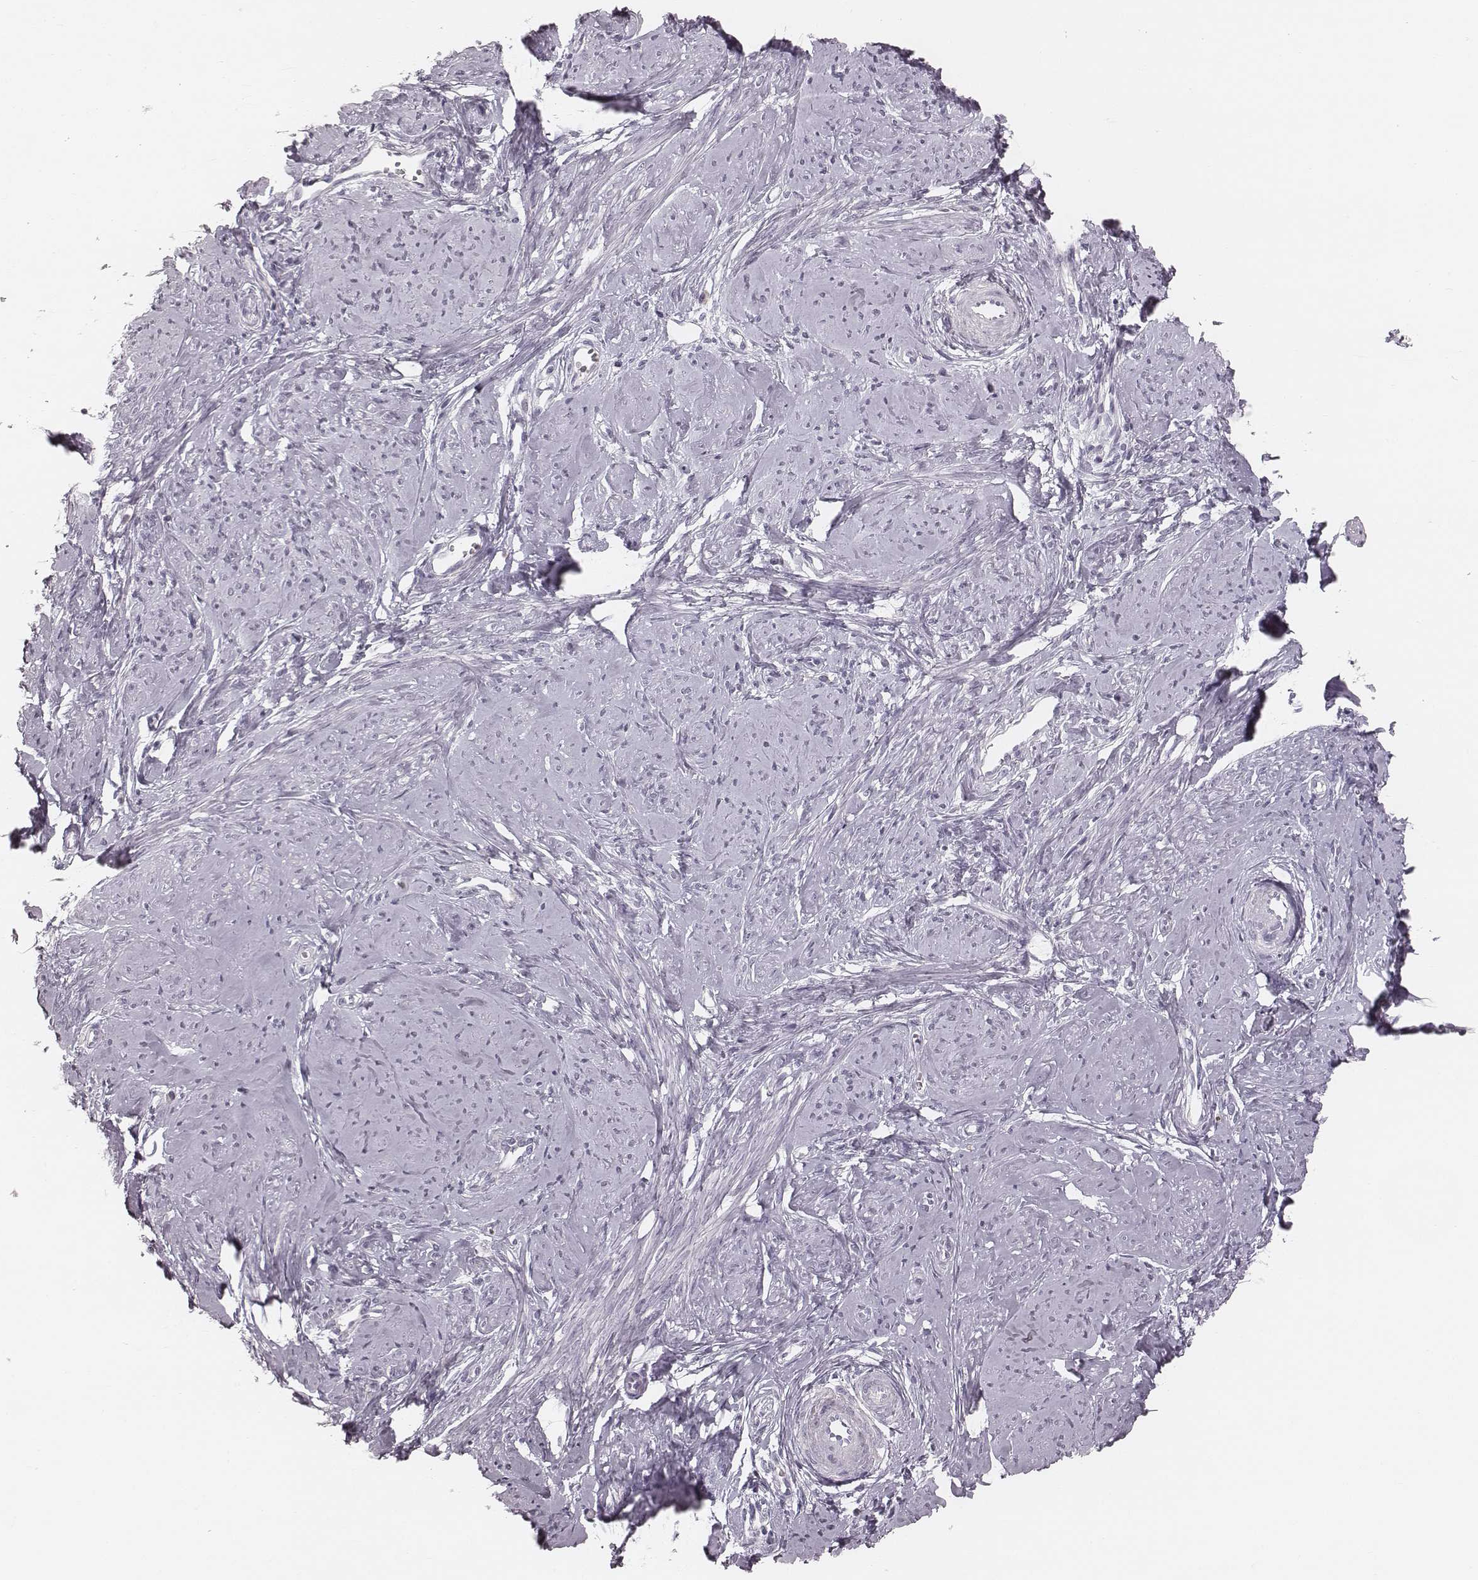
{"staining": {"intensity": "negative", "quantity": "none", "location": "none"}, "tissue": "smooth muscle", "cell_type": "Smooth muscle cells", "image_type": "normal", "snomed": [{"axis": "morphology", "description": "Normal tissue, NOS"}, {"axis": "topography", "description": "Smooth muscle"}], "caption": "This is an immunohistochemistry micrograph of benign human smooth muscle. There is no expression in smooth muscle cells.", "gene": "S100Z", "patient": {"sex": "female", "age": 48}}